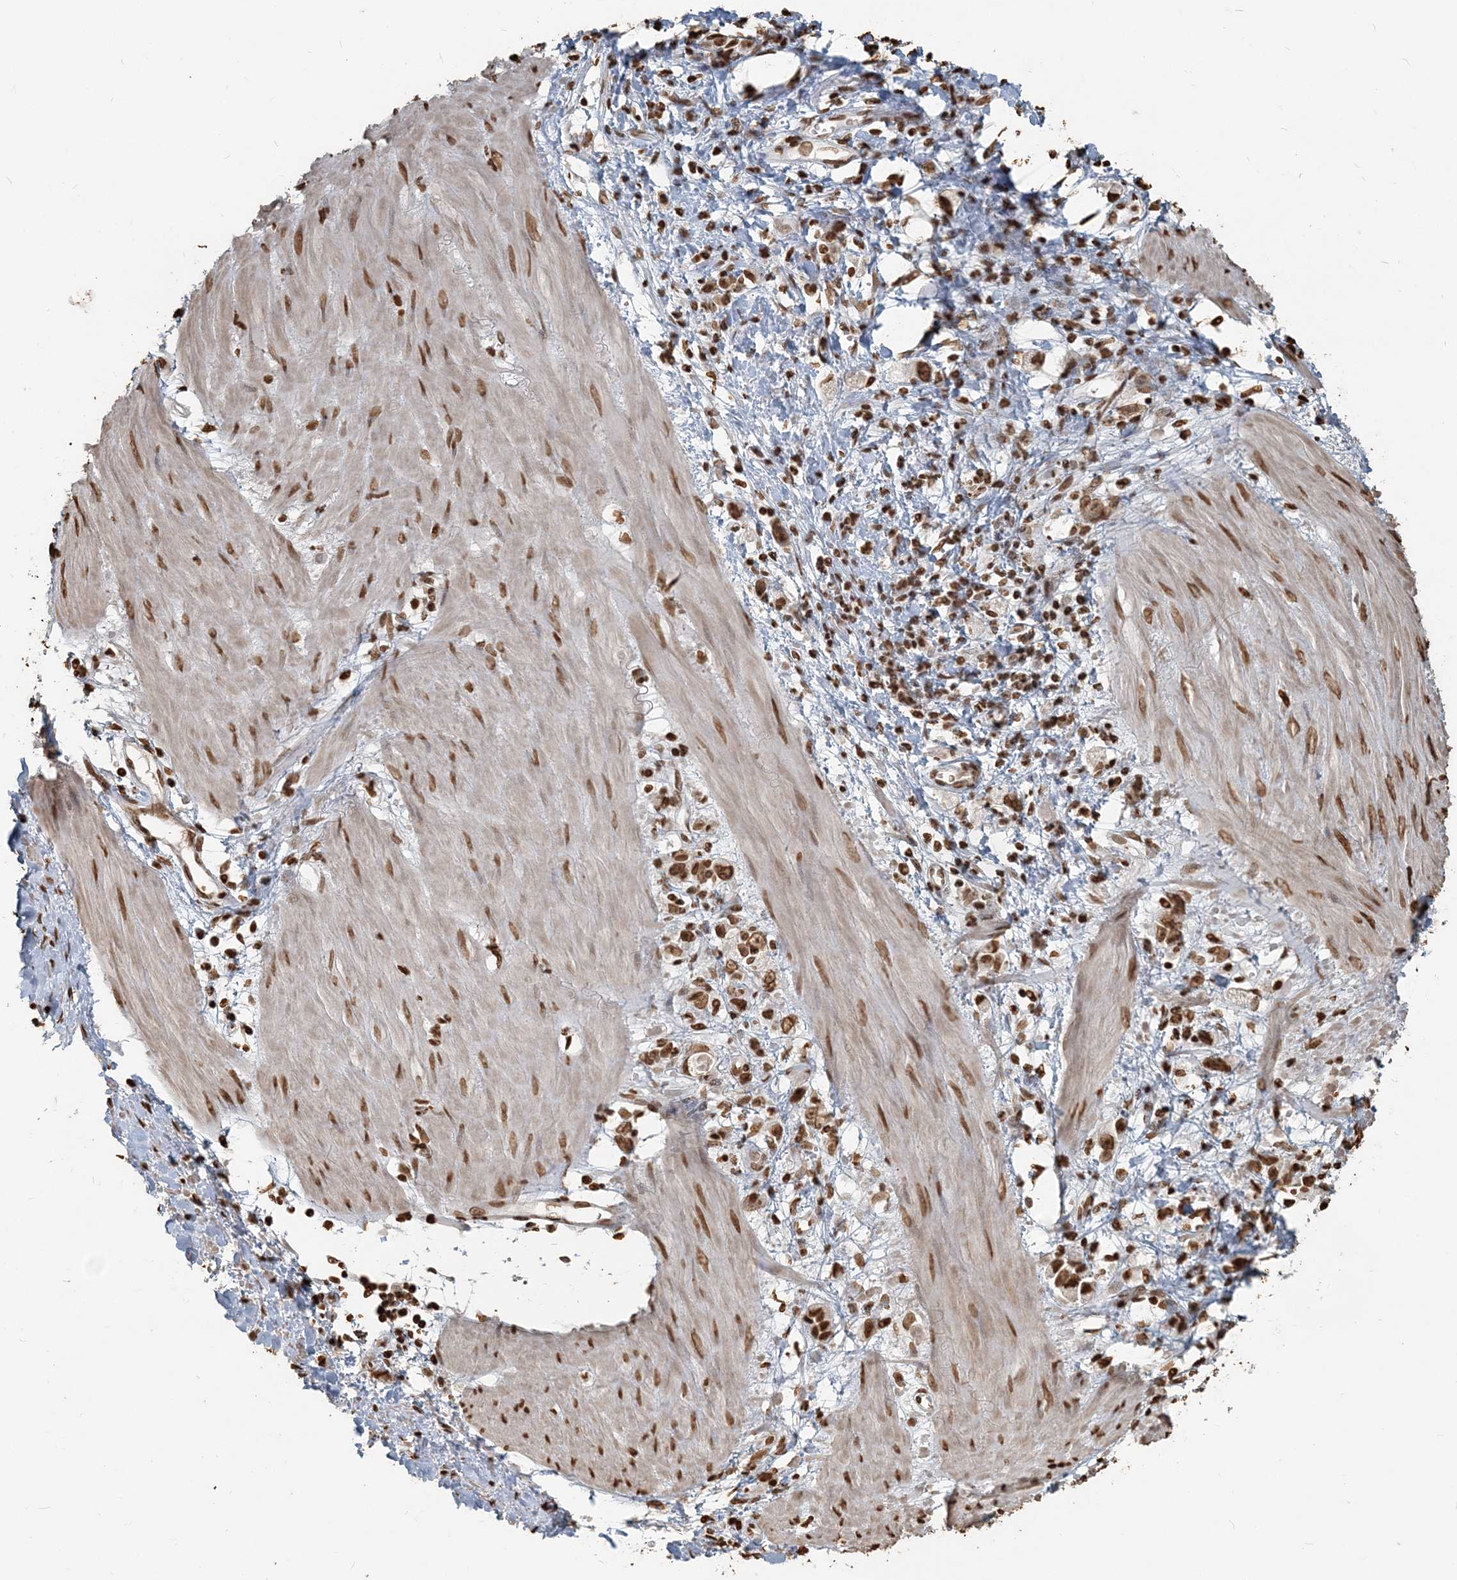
{"staining": {"intensity": "moderate", "quantity": ">75%", "location": "nuclear"}, "tissue": "stomach cancer", "cell_type": "Tumor cells", "image_type": "cancer", "snomed": [{"axis": "morphology", "description": "Adenocarcinoma, NOS"}, {"axis": "topography", "description": "Stomach"}], "caption": "Adenocarcinoma (stomach) was stained to show a protein in brown. There is medium levels of moderate nuclear expression in about >75% of tumor cells. (IHC, brightfield microscopy, high magnification).", "gene": "H3-3B", "patient": {"sex": "female", "age": 76}}